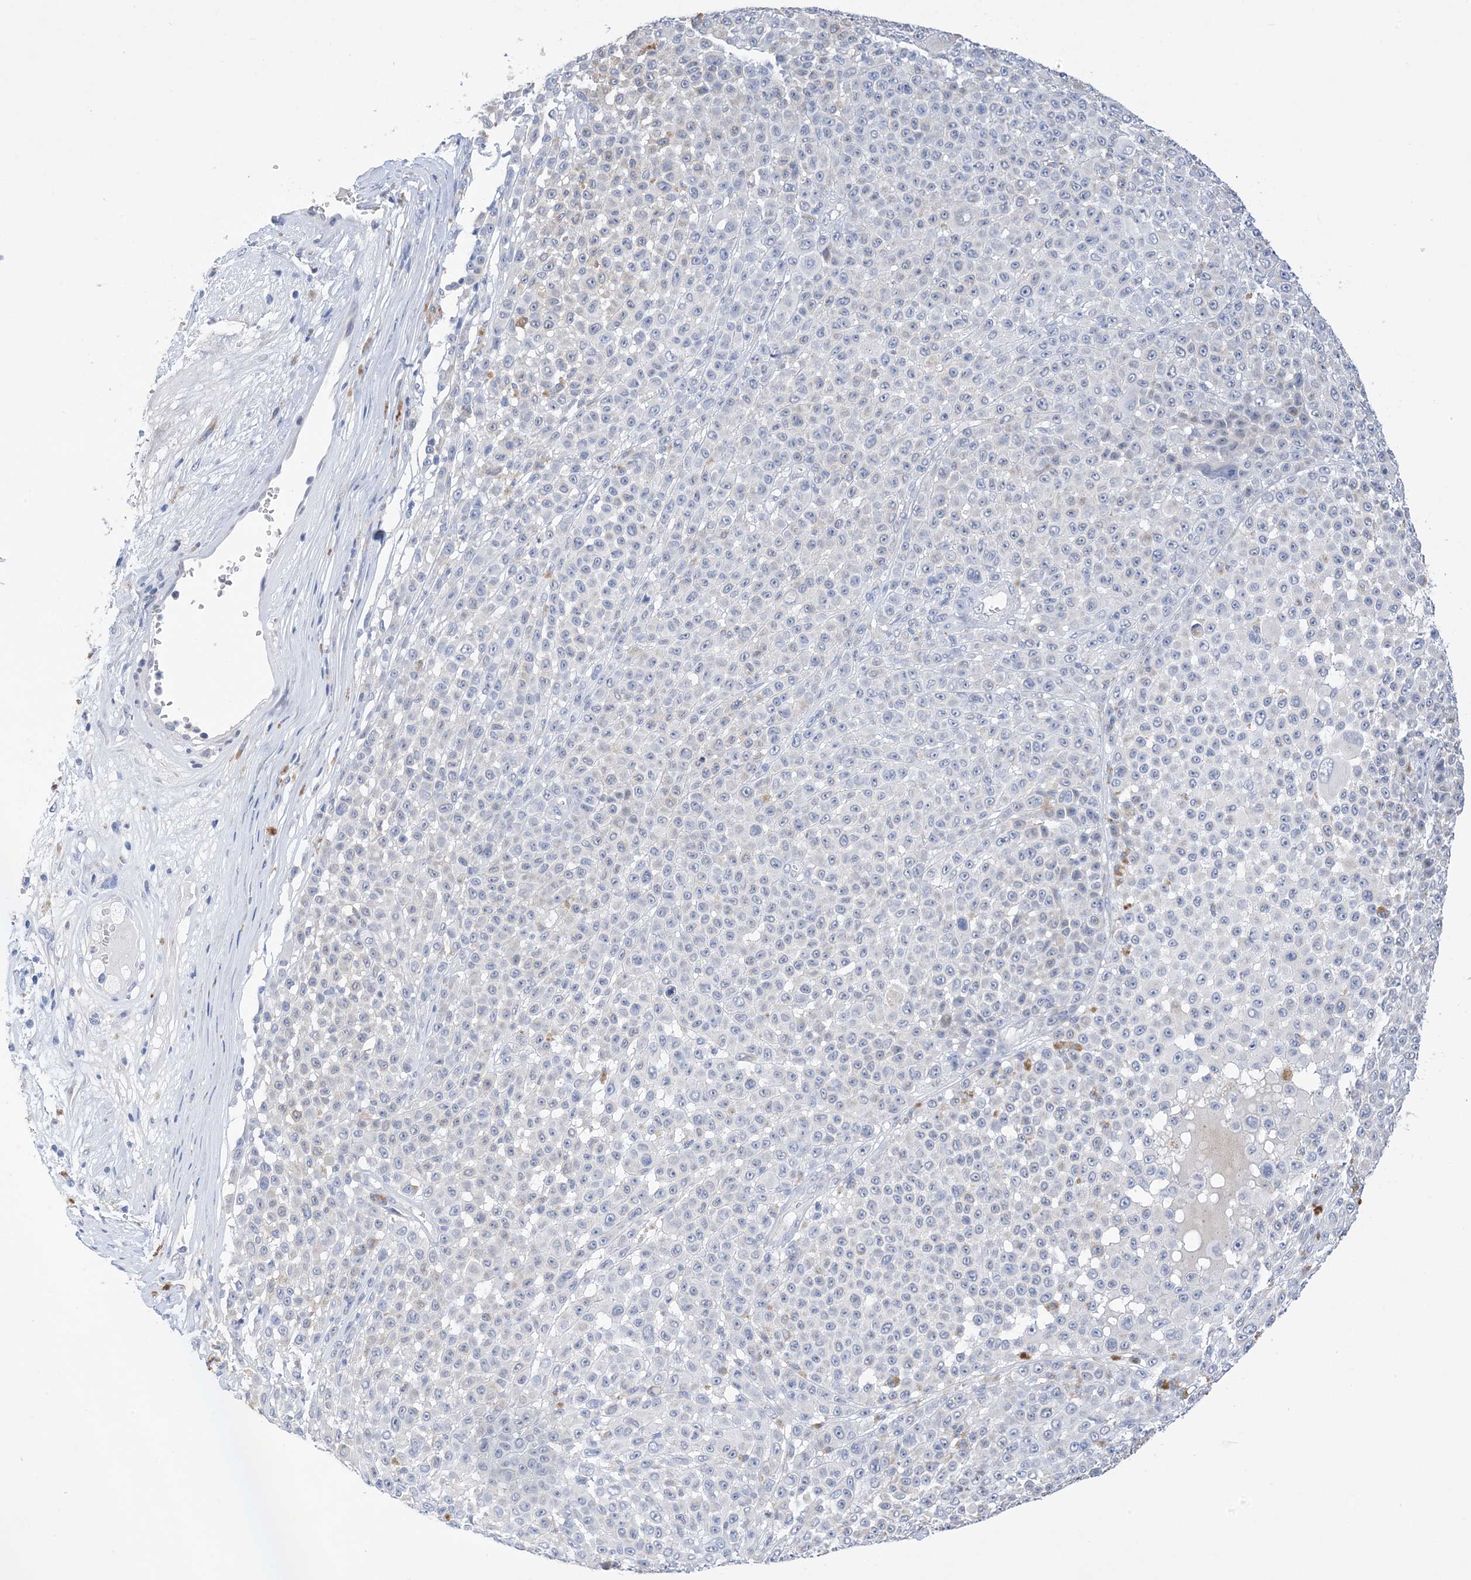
{"staining": {"intensity": "moderate", "quantity": "<25%", "location": "cytoplasmic/membranous"}, "tissue": "melanoma", "cell_type": "Tumor cells", "image_type": "cancer", "snomed": [{"axis": "morphology", "description": "Malignant melanoma, NOS"}, {"axis": "topography", "description": "Skin"}], "caption": "Malignant melanoma stained with a protein marker reveals moderate staining in tumor cells.", "gene": "PLK4", "patient": {"sex": "female", "age": 94}}